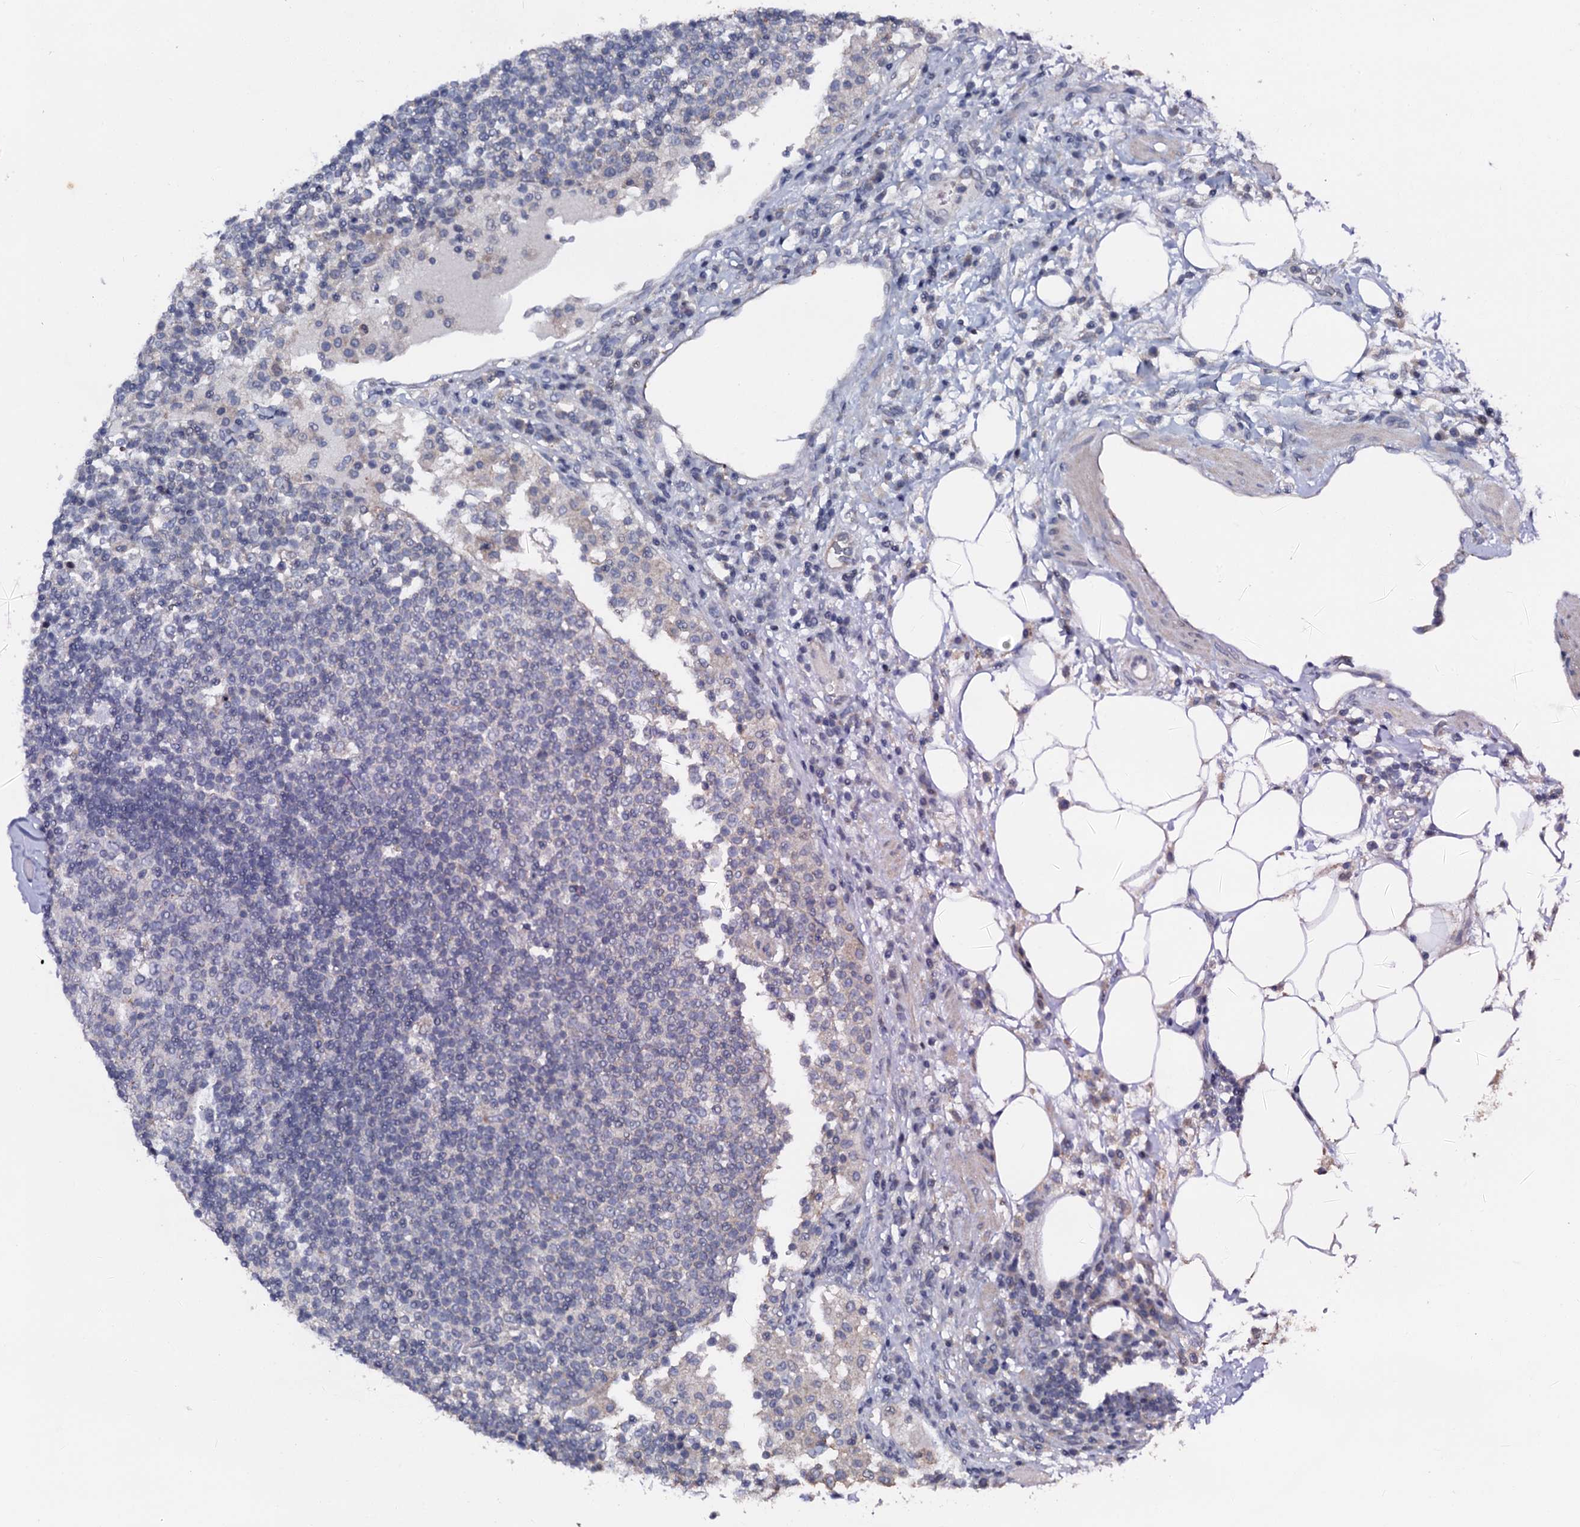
{"staining": {"intensity": "negative", "quantity": "none", "location": "none"}, "tissue": "lymph node", "cell_type": "Germinal center cells", "image_type": "normal", "snomed": [{"axis": "morphology", "description": "Normal tissue, NOS"}, {"axis": "topography", "description": "Lymph node"}], "caption": "Immunohistochemistry (IHC) micrograph of normal lymph node: lymph node stained with DAB (3,3'-diaminobenzidine) demonstrates no significant protein staining in germinal center cells. (DAB IHC with hematoxylin counter stain).", "gene": "SLC37A4", "patient": {"sex": "female", "age": 53}}